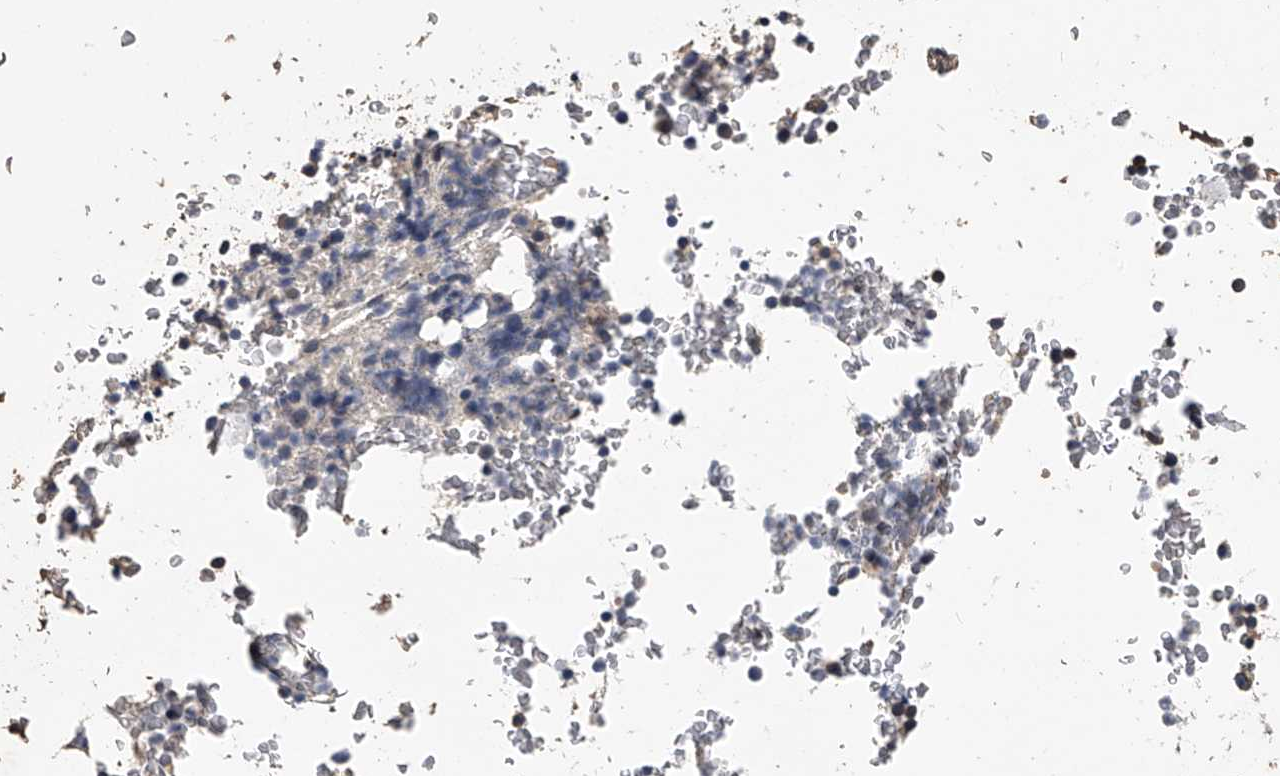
{"staining": {"intensity": "weak", "quantity": "<25%", "location": "cytoplasmic/membranous"}, "tissue": "bone marrow", "cell_type": "Hematopoietic cells", "image_type": "normal", "snomed": [{"axis": "morphology", "description": "Normal tissue, NOS"}, {"axis": "topography", "description": "Bone marrow"}], "caption": "Bone marrow stained for a protein using immunohistochemistry (IHC) shows no positivity hematopoietic cells.", "gene": "MDN1", "patient": {"sex": "male", "age": 58}}